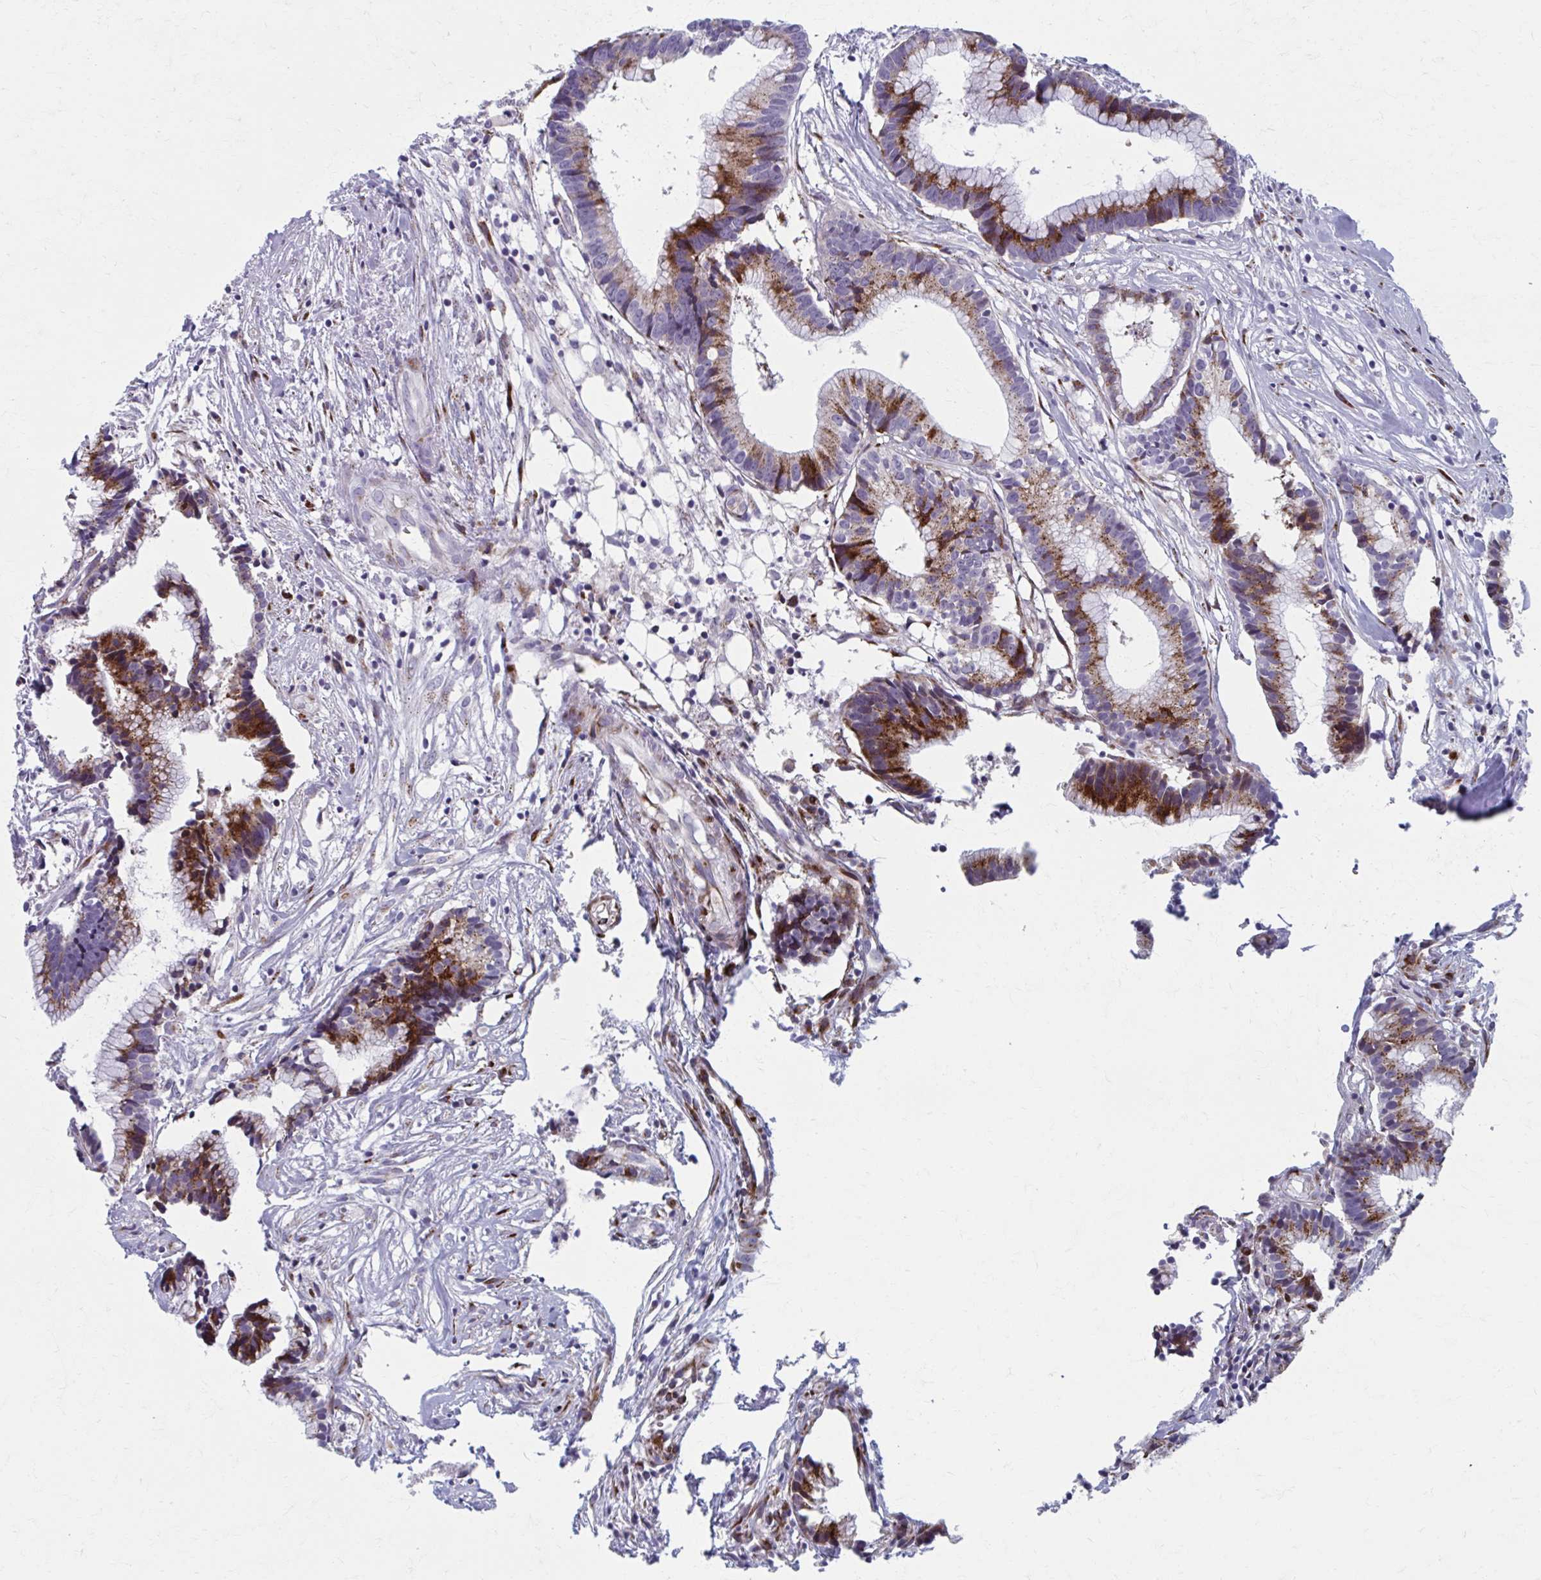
{"staining": {"intensity": "strong", "quantity": "25%-75%", "location": "cytoplasmic/membranous"}, "tissue": "colorectal cancer", "cell_type": "Tumor cells", "image_type": "cancer", "snomed": [{"axis": "morphology", "description": "Adenocarcinoma, NOS"}, {"axis": "topography", "description": "Colon"}], "caption": "Protein positivity by IHC demonstrates strong cytoplasmic/membranous expression in approximately 25%-75% of tumor cells in colorectal adenocarcinoma.", "gene": "OLFM2", "patient": {"sex": "female", "age": 78}}